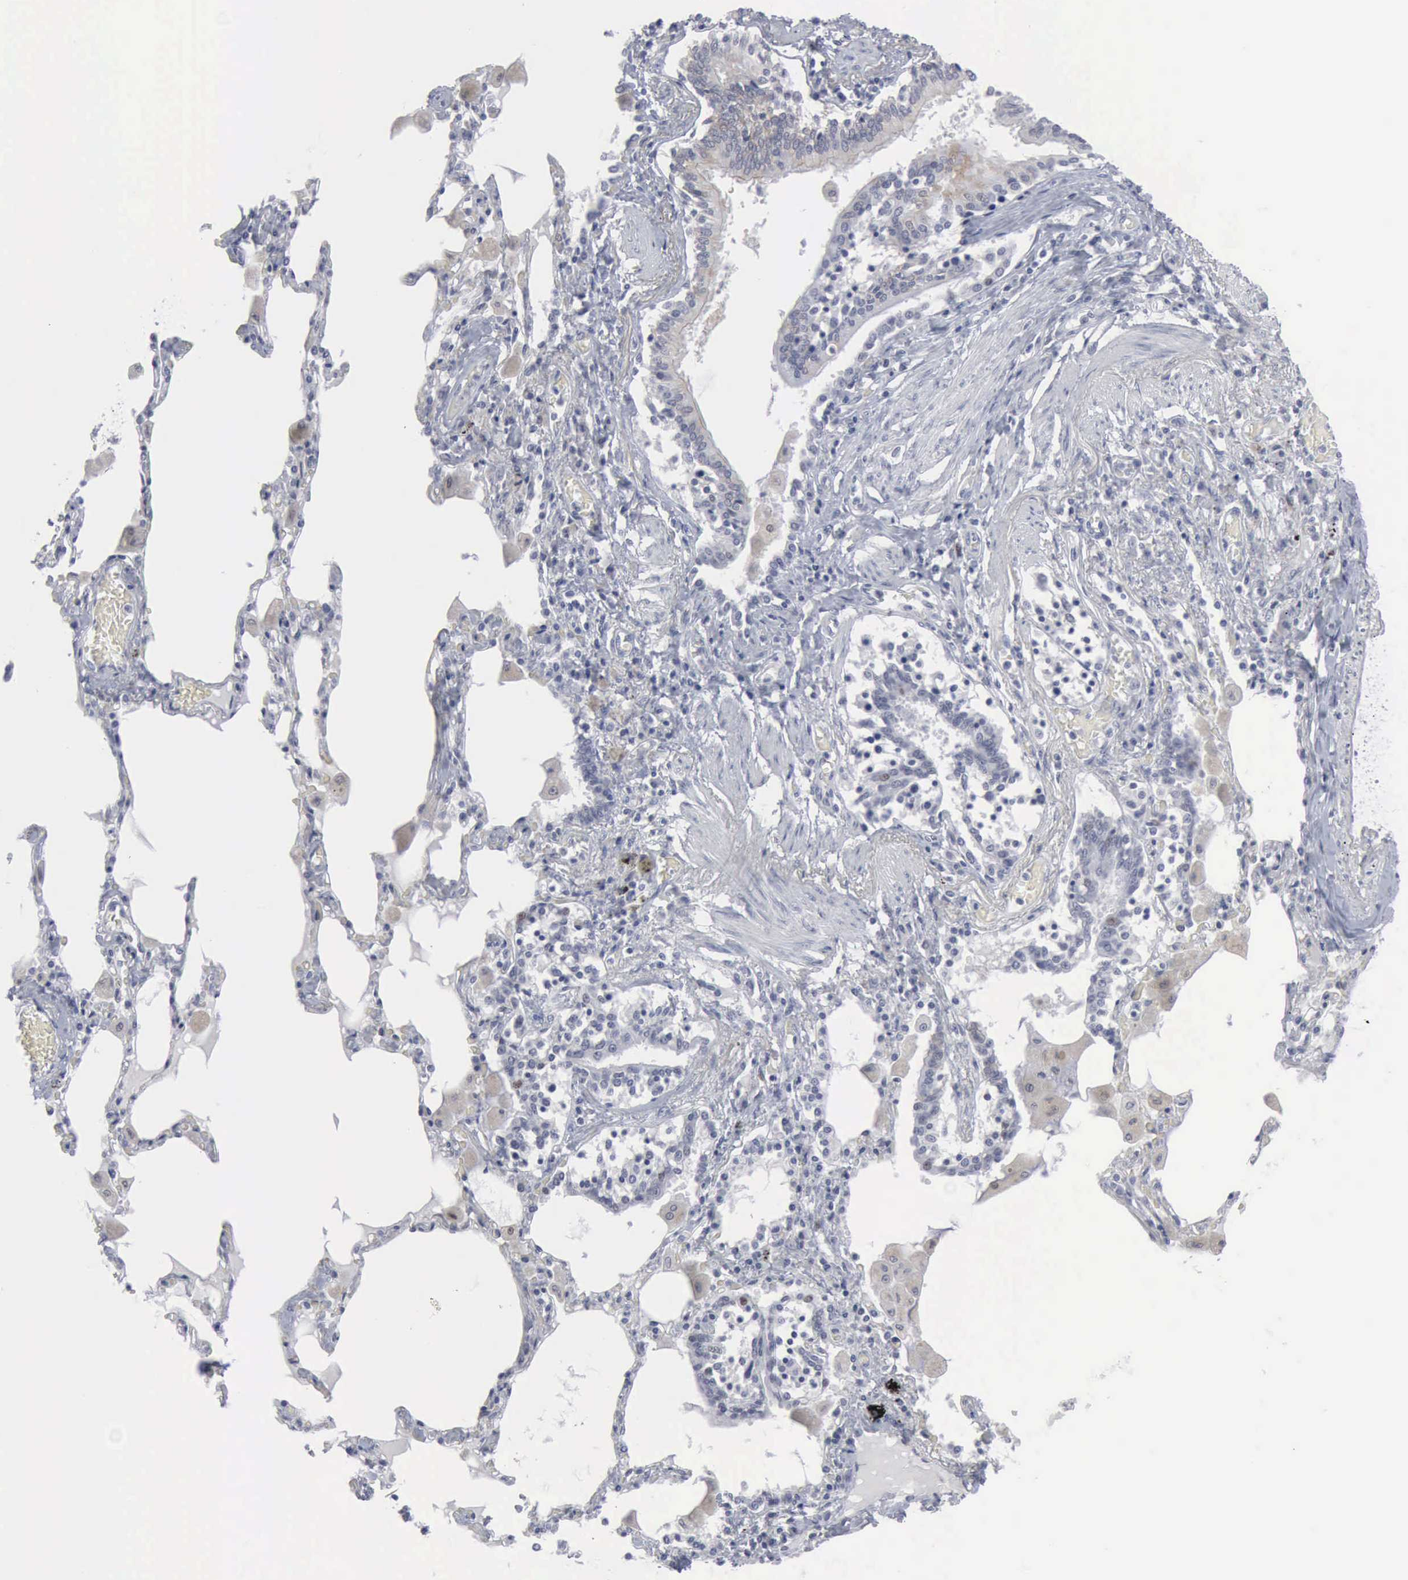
{"staining": {"intensity": "moderate", "quantity": "25%-75%", "location": "cytoplasmic/membranous"}, "tissue": "bronchus", "cell_type": "Respiratory epithelial cells", "image_type": "normal", "snomed": [{"axis": "morphology", "description": "Normal tissue, NOS"}, {"axis": "morphology", "description": "Squamous cell carcinoma, NOS"}, {"axis": "topography", "description": "Bronchus"}, {"axis": "topography", "description": "Lung"}], "caption": "Respiratory epithelial cells demonstrate medium levels of moderate cytoplasmic/membranous expression in about 25%-75% of cells in normal human bronchus.", "gene": "MCM5", "patient": {"sex": "female", "age": 47}}